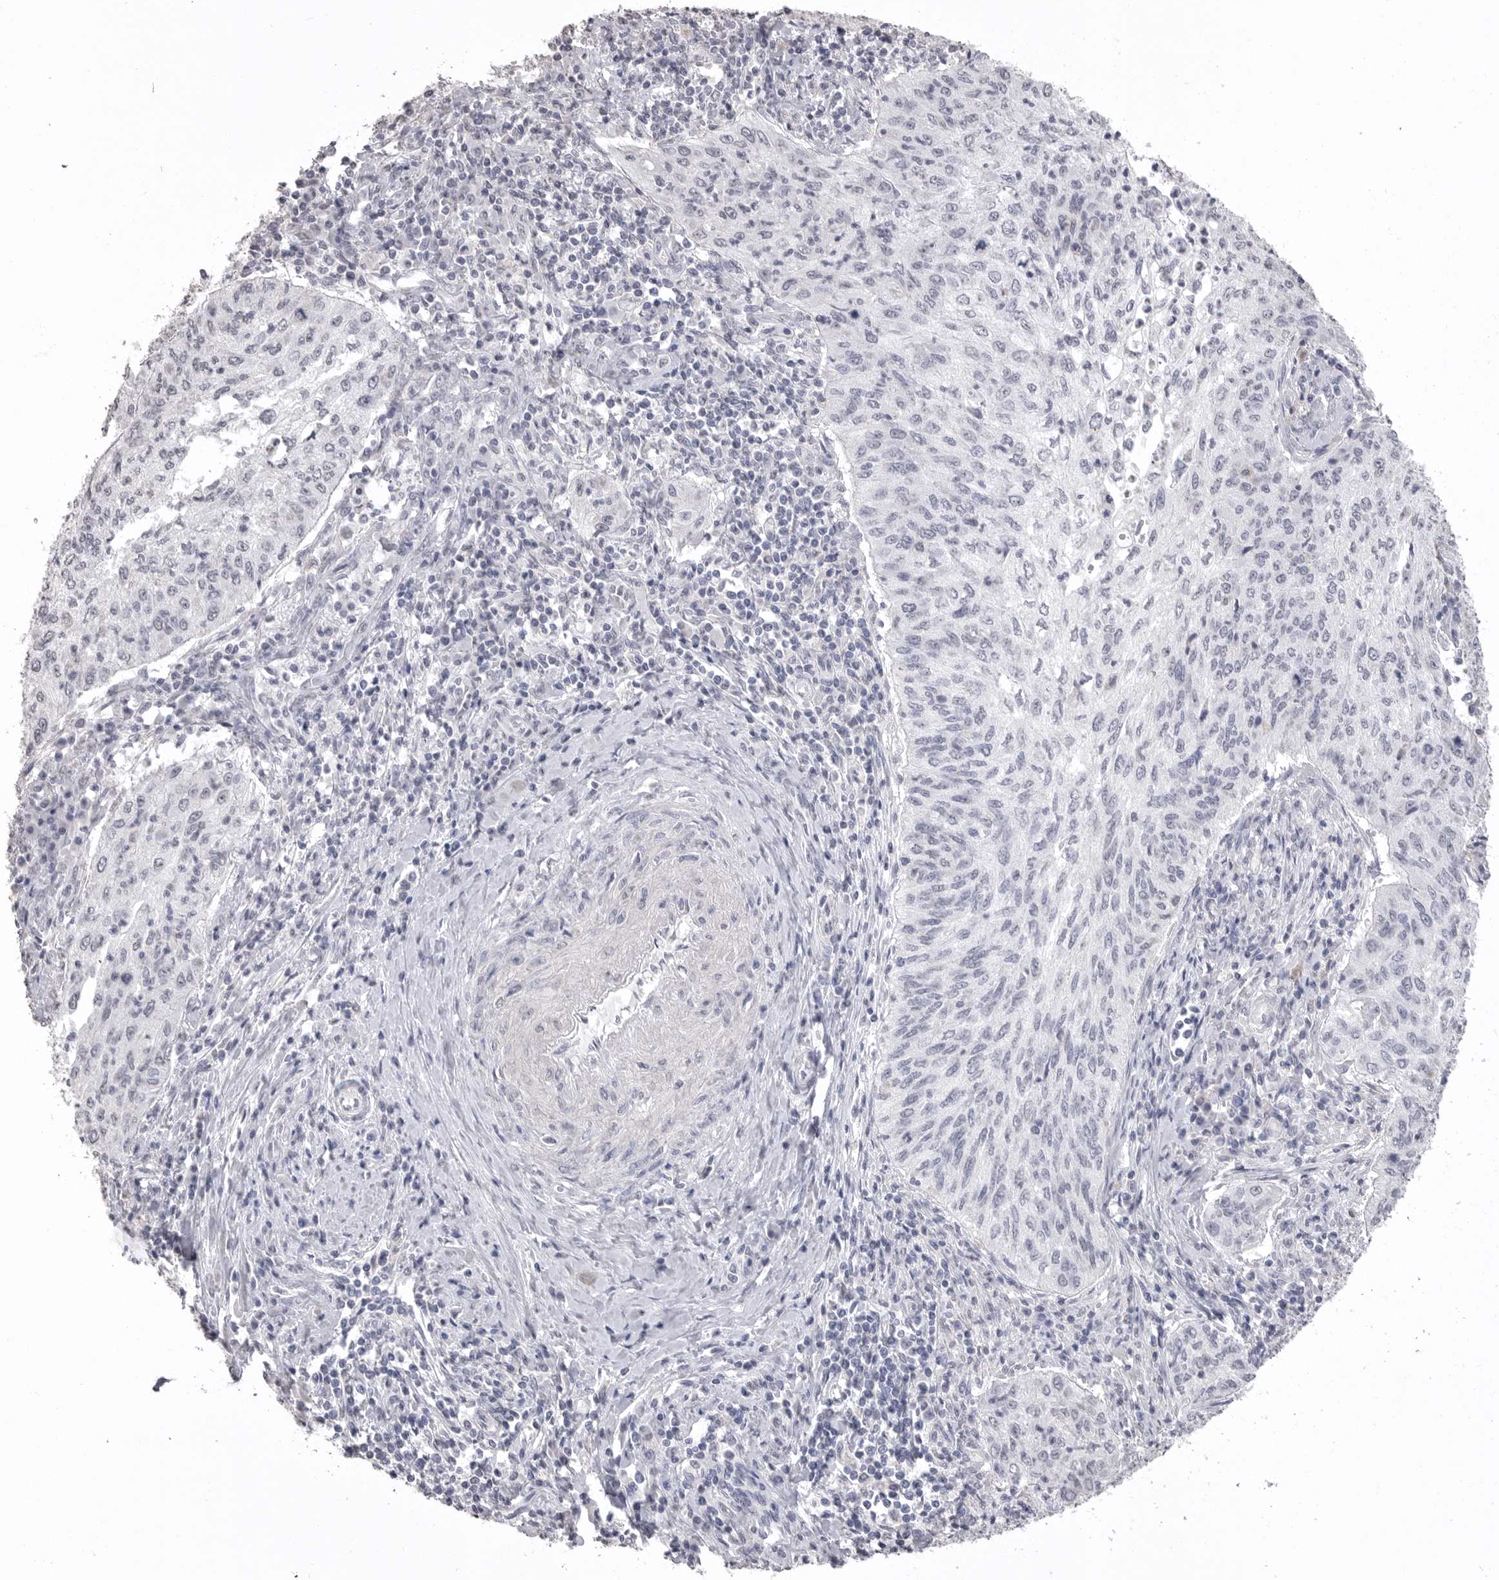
{"staining": {"intensity": "negative", "quantity": "none", "location": "none"}, "tissue": "cervical cancer", "cell_type": "Tumor cells", "image_type": "cancer", "snomed": [{"axis": "morphology", "description": "Squamous cell carcinoma, NOS"}, {"axis": "topography", "description": "Cervix"}], "caption": "Immunohistochemical staining of human cervical cancer (squamous cell carcinoma) displays no significant positivity in tumor cells.", "gene": "ICAM5", "patient": {"sex": "female", "age": 30}}